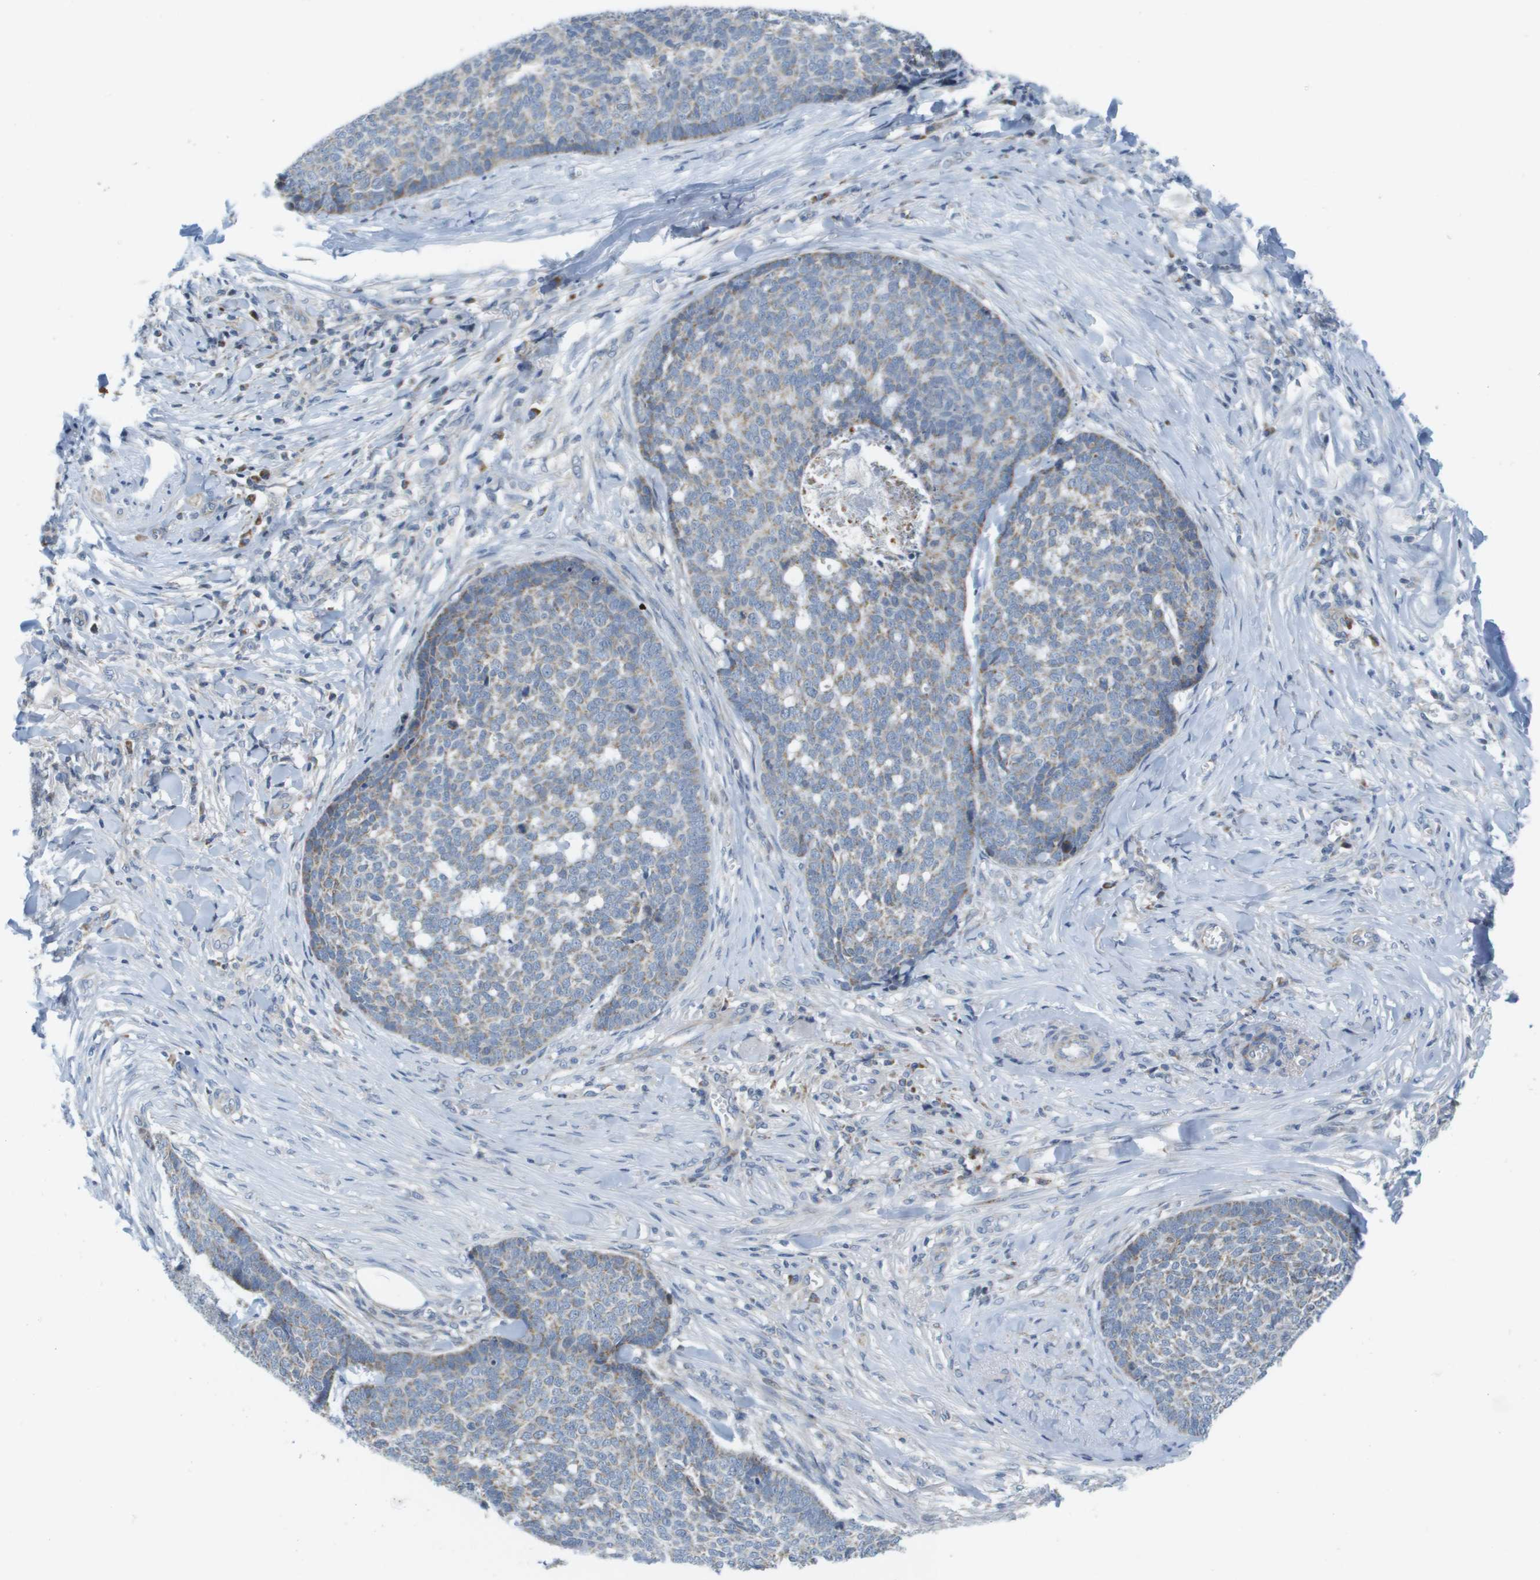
{"staining": {"intensity": "weak", "quantity": "<25%", "location": "cytoplasmic/membranous"}, "tissue": "skin cancer", "cell_type": "Tumor cells", "image_type": "cancer", "snomed": [{"axis": "morphology", "description": "Basal cell carcinoma"}, {"axis": "topography", "description": "Skin"}], "caption": "This photomicrograph is of skin cancer stained with immunohistochemistry (IHC) to label a protein in brown with the nuclei are counter-stained blue. There is no positivity in tumor cells.", "gene": "KRT23", "patient": {"sex": "male", "age": 84}}